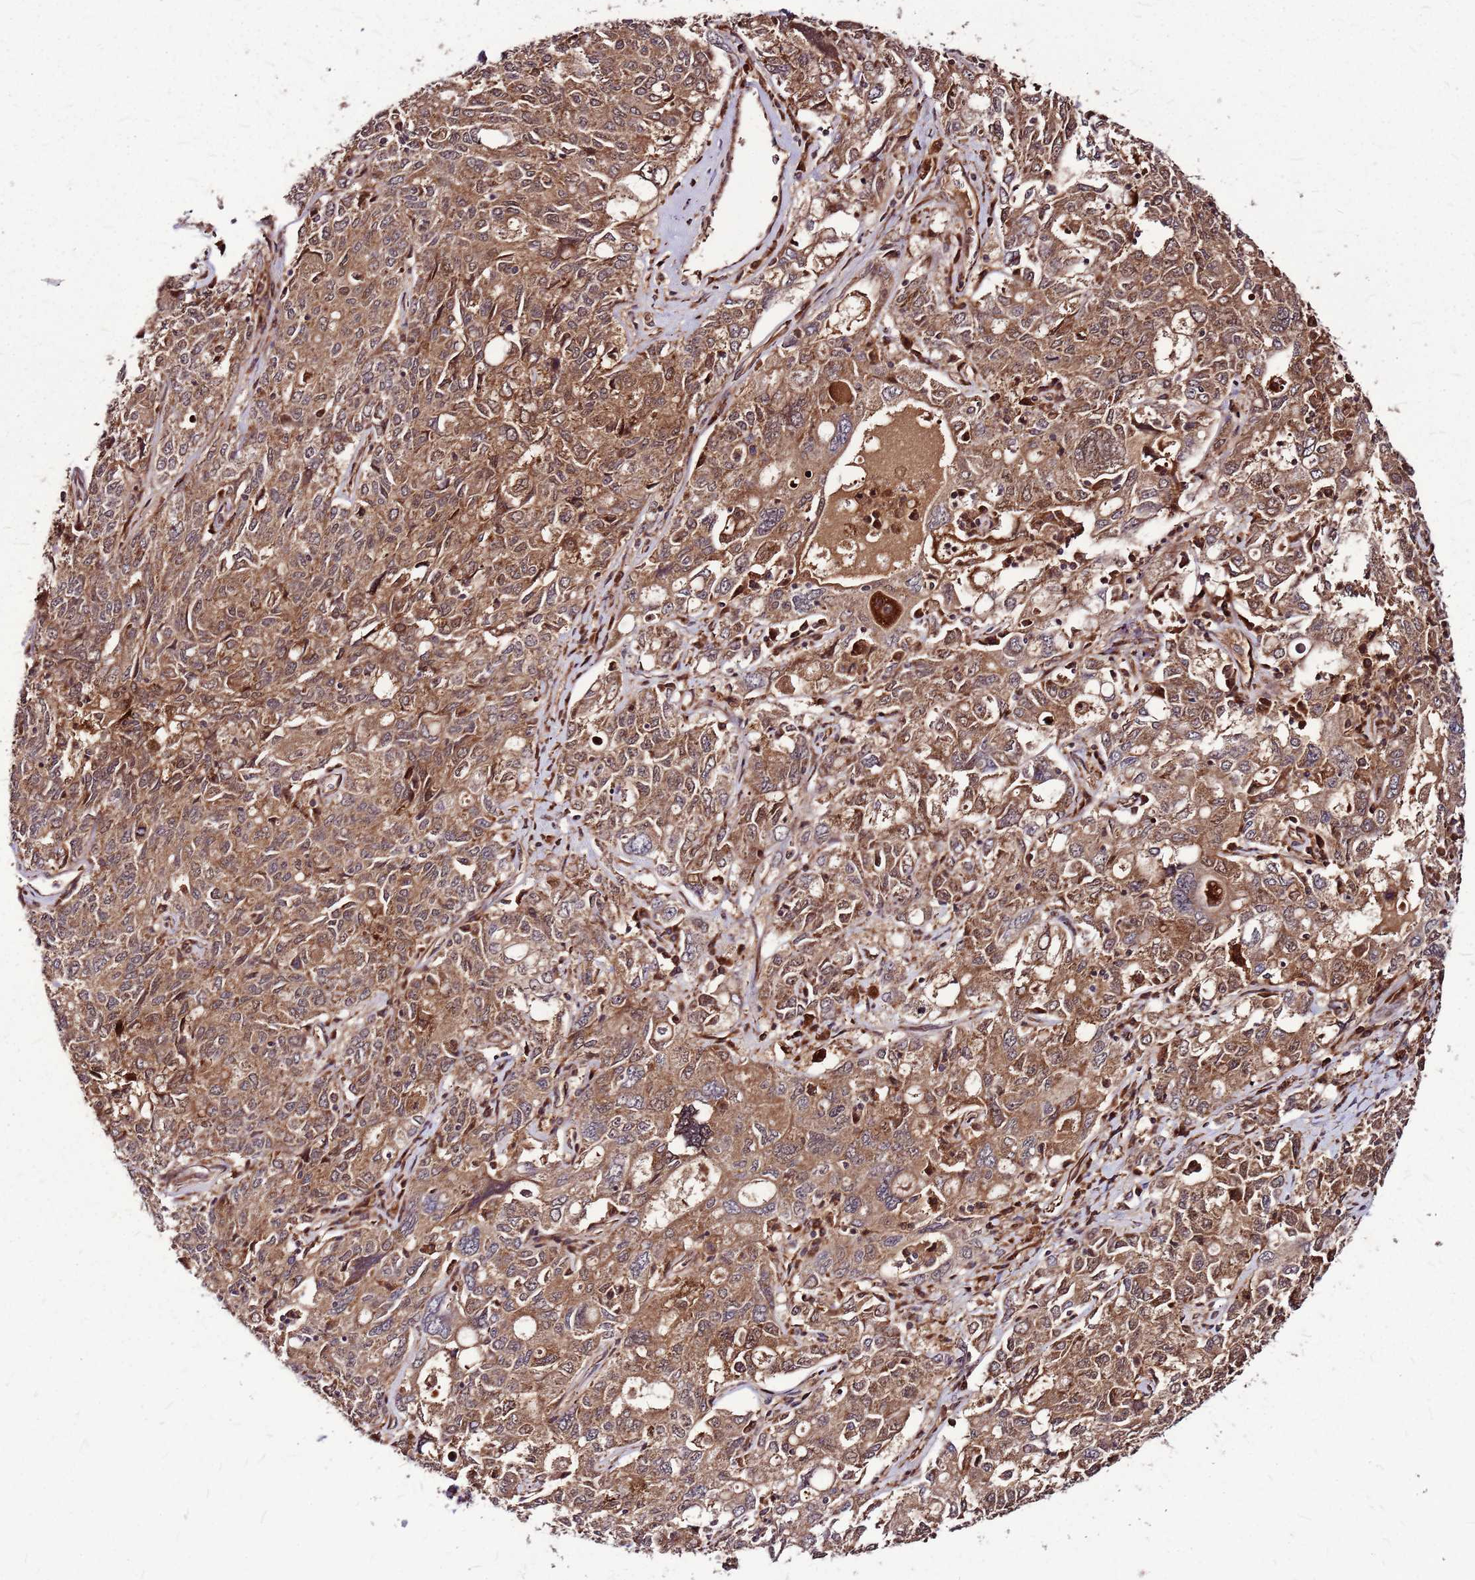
{"staining": {"intensity": "moderate", "quantity": ">75%", "location": "cytoplasmic/membranous"}, "tissue": "ovarian cancer", "cell_type": "Tumor cells", "image_type": "cancer", "snomed": [{"axis": "morphology", "description": "Carcinoma, endometroid"}, {"axis": "topography", "description": "Ovary"}], "caption": "Human ovarian endometroid carcinoma stained with a protein marker demonstrates moderate staining in tumor cells.", "gene": "LYPLAL1", "patient": {"sex": "female", "age": 62}}